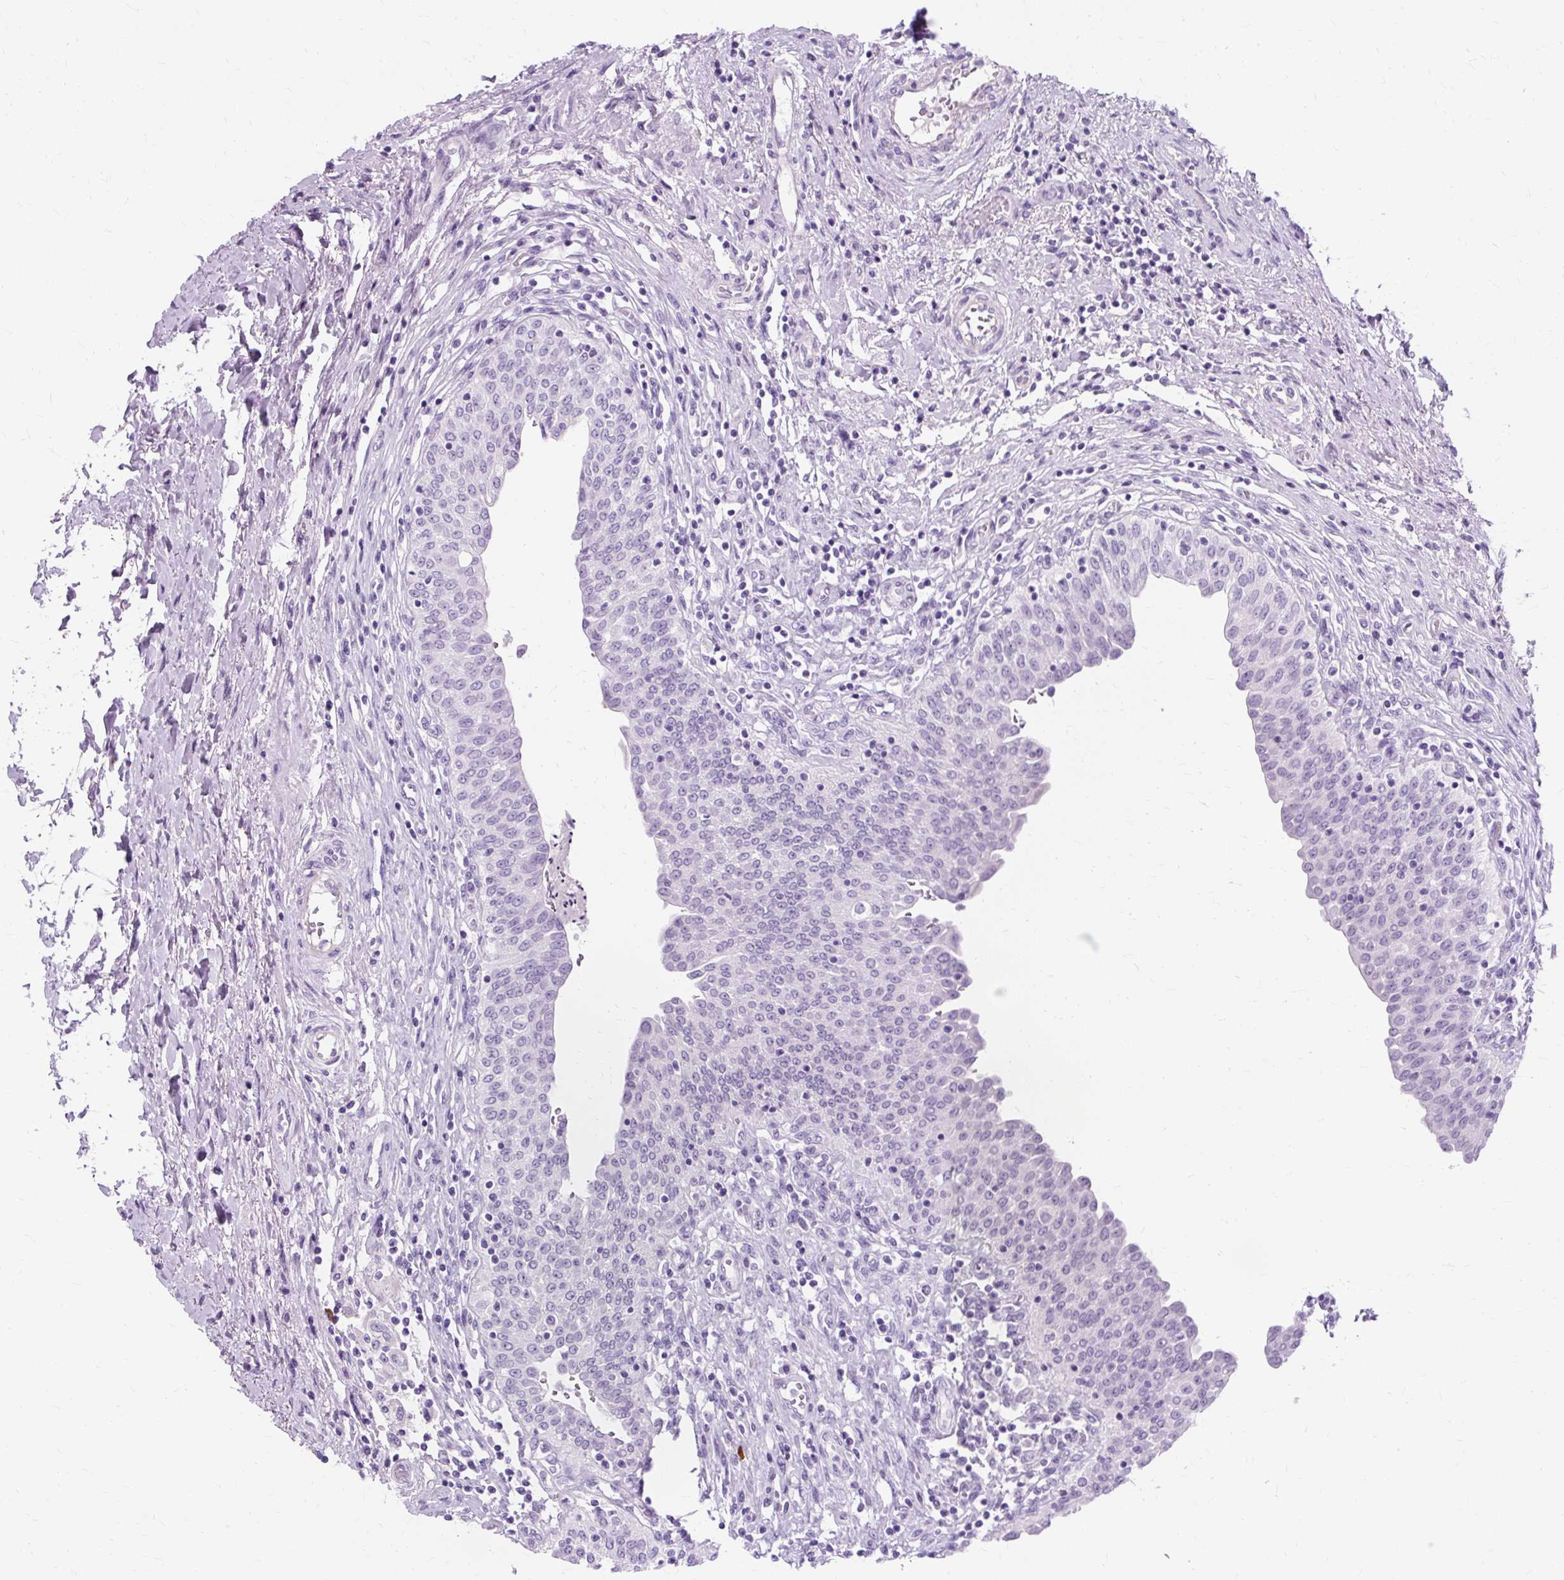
{"staining": {"intensity": "negative", "quantity": "none", "location": "none"}, "tissue": "urinary bladder", "cell_type": "Urothelial cells", "image_type": "normal", "snomed": [{"axis": "morphology", "description": "Normal tissue, NOS"}, {"axis": "topography", "description": "Urinary bladder"}], "caption": "Immunohistochemistry image of normal urinary bladder: human urinary bladder stained with DAB displays no significant protein positivity in urothelial cells.", "gene": "TMEM89", "patient": {"sex": "male", "age": 71}}